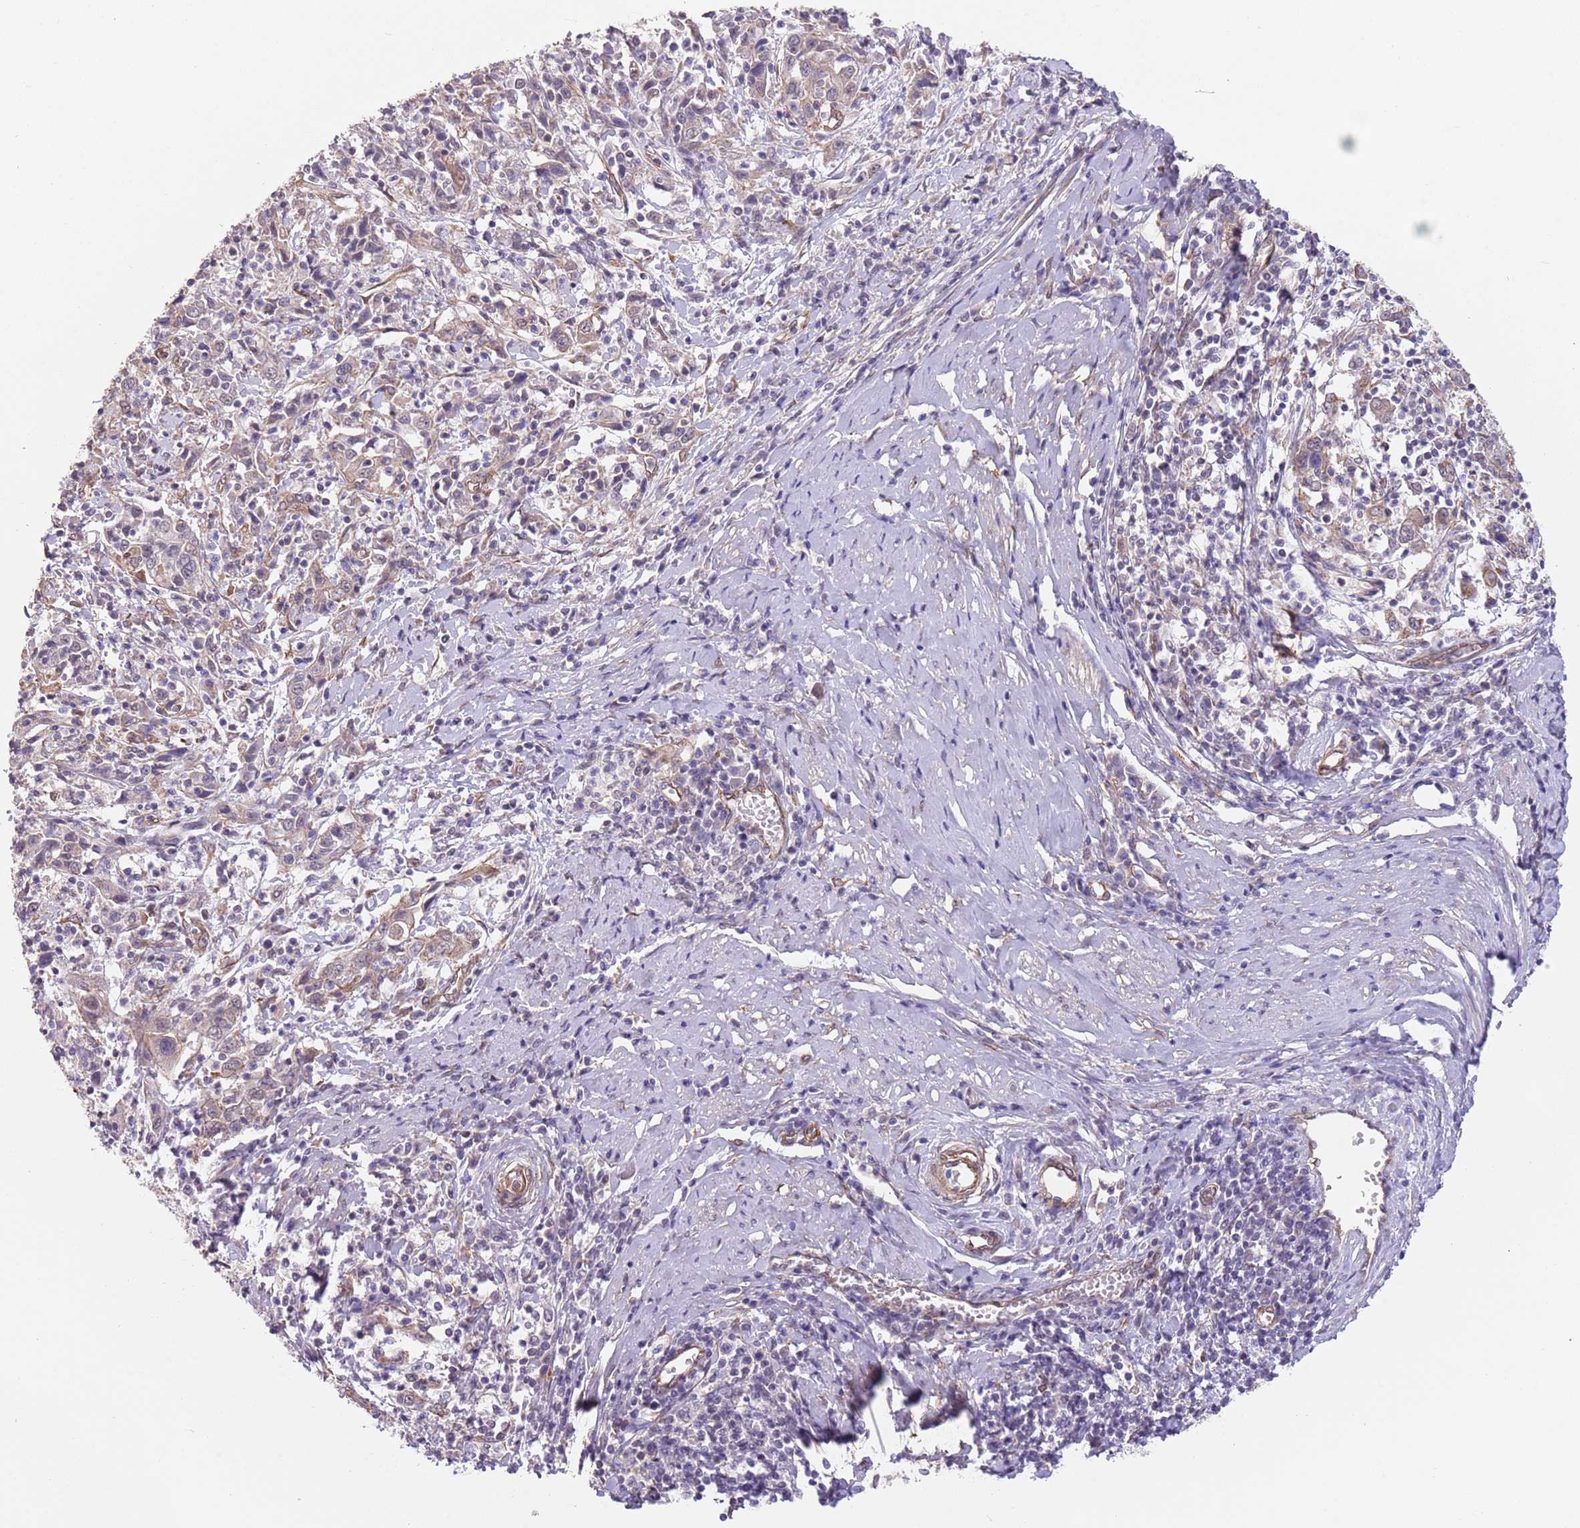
{"staining": {"intensity": "weak", "quantity": "<25%", "location": "cytoplasmic/membranous"}, "tissue": "cervical cancer", "cell_type": "Tumor cells", "image_type": "cancer", "snomed": [{"axis": "morphology", "description": "Squamous cell carcinoma, NOS"}, {"axis": "topography", "description": "Cervix"}], "caption": "Immunohistochemistry of squamous cell carcinoma (cervical) reveals no expression in tumor cells. (Brightfield microscopy of DAB immunohistochemistry at high magnification).", "gene": "CREBZF", "patient": {"sex": "female", "age": 46}}